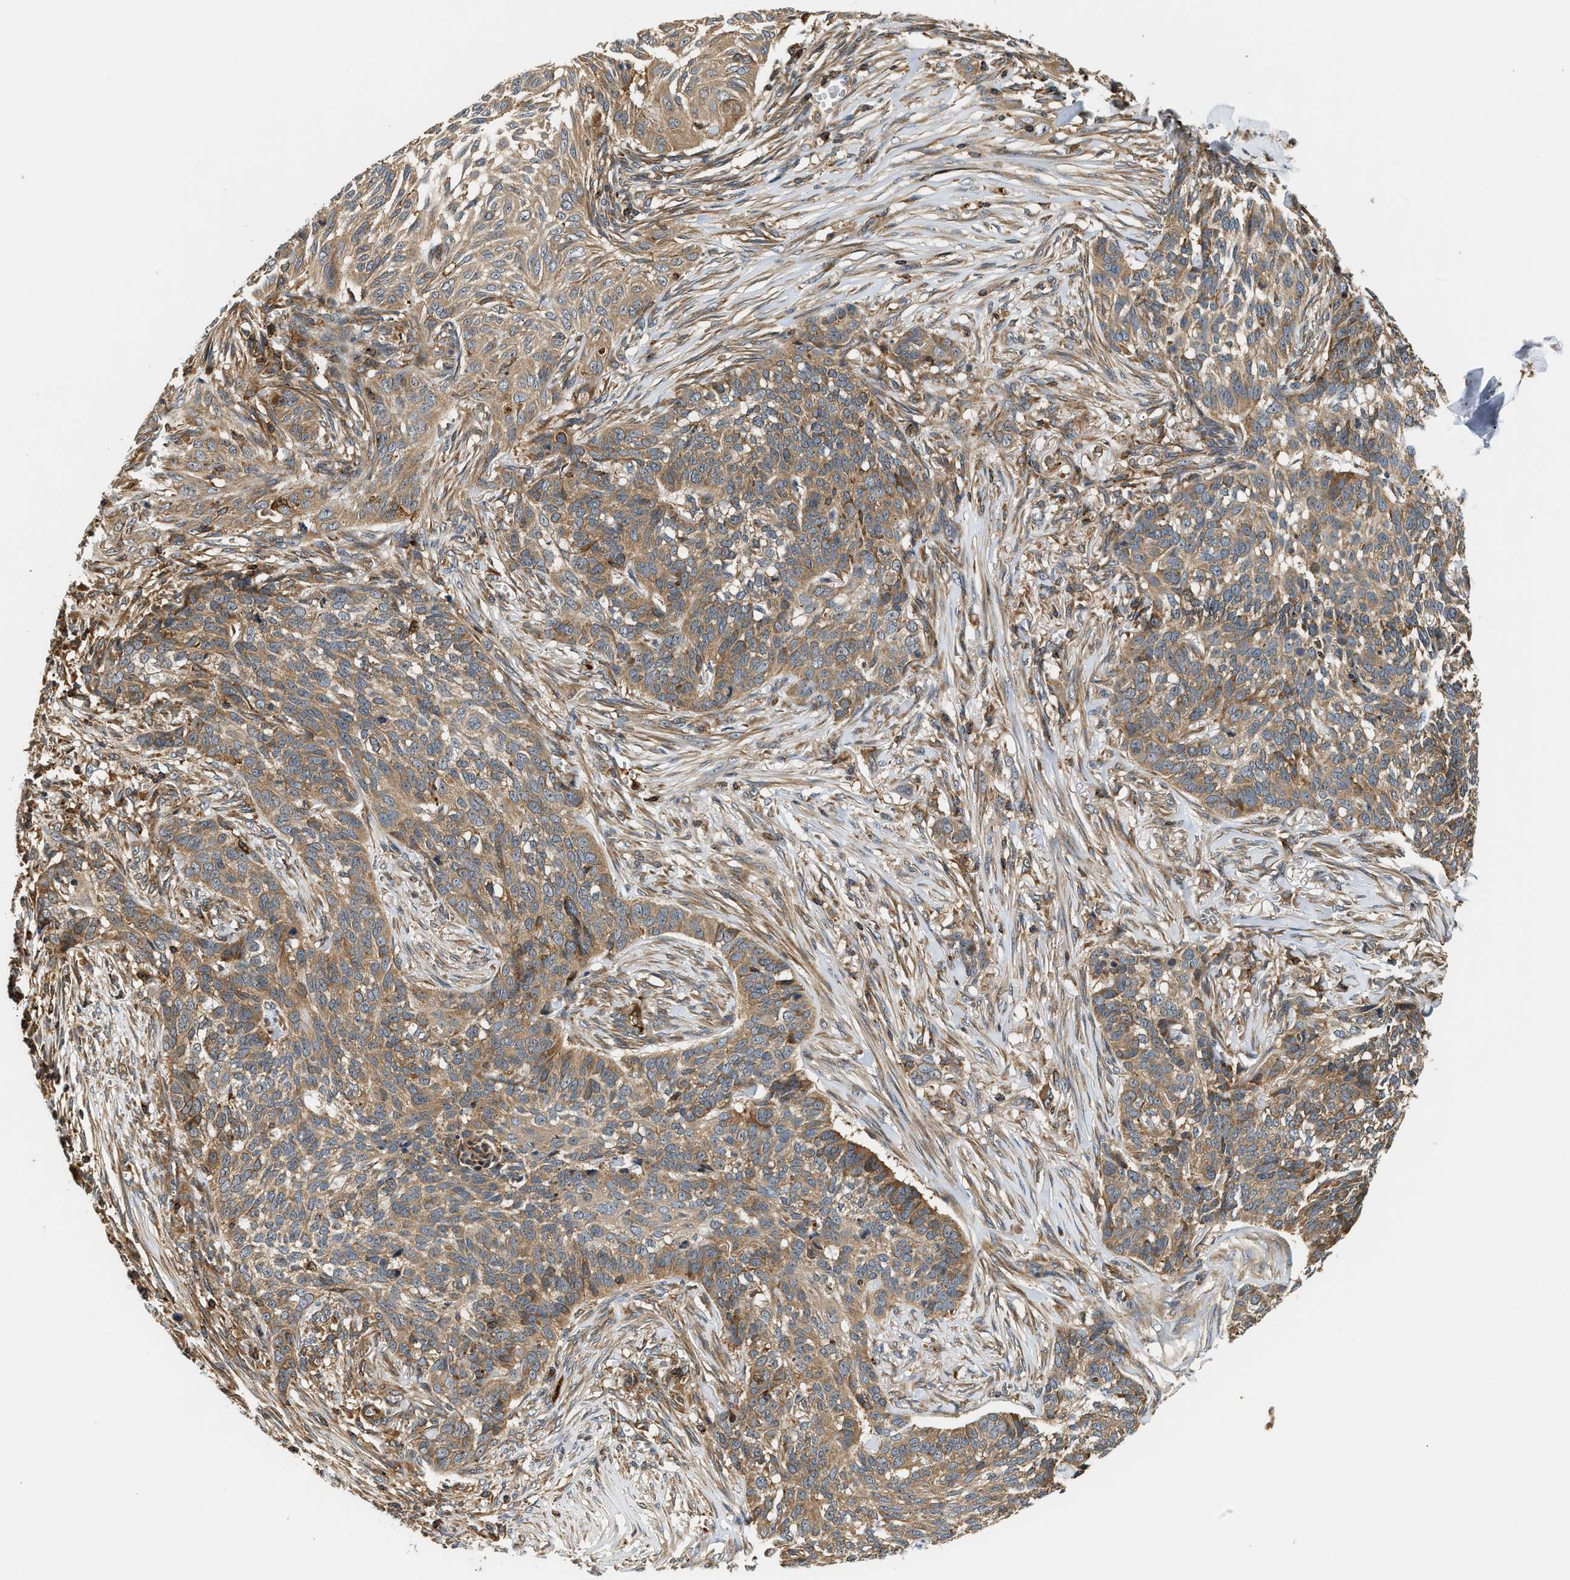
{"staining": {"intensity": "moderate", "quantity": ">75%", "location": "cytoplasmic/membranous"}, "tissue": "skin cancer", "cell_type": "Tumor cells", "image_type": "cancer", "snomed": [{"axis": "morphology", "description": "Basal cell carcinoma"}, {"axis": "topography", "description": "Skin"}], "caption": "Immunohistochemical staining of human skin cancer shows medium levels of moderate cytoplasmic/membranous staining in approximately >75% of tumor cells. The protein is shown in brown color, while the nuclei are stained blue.", "gene": "SNX5", "patient": {"sex": "male", "age": 85}}